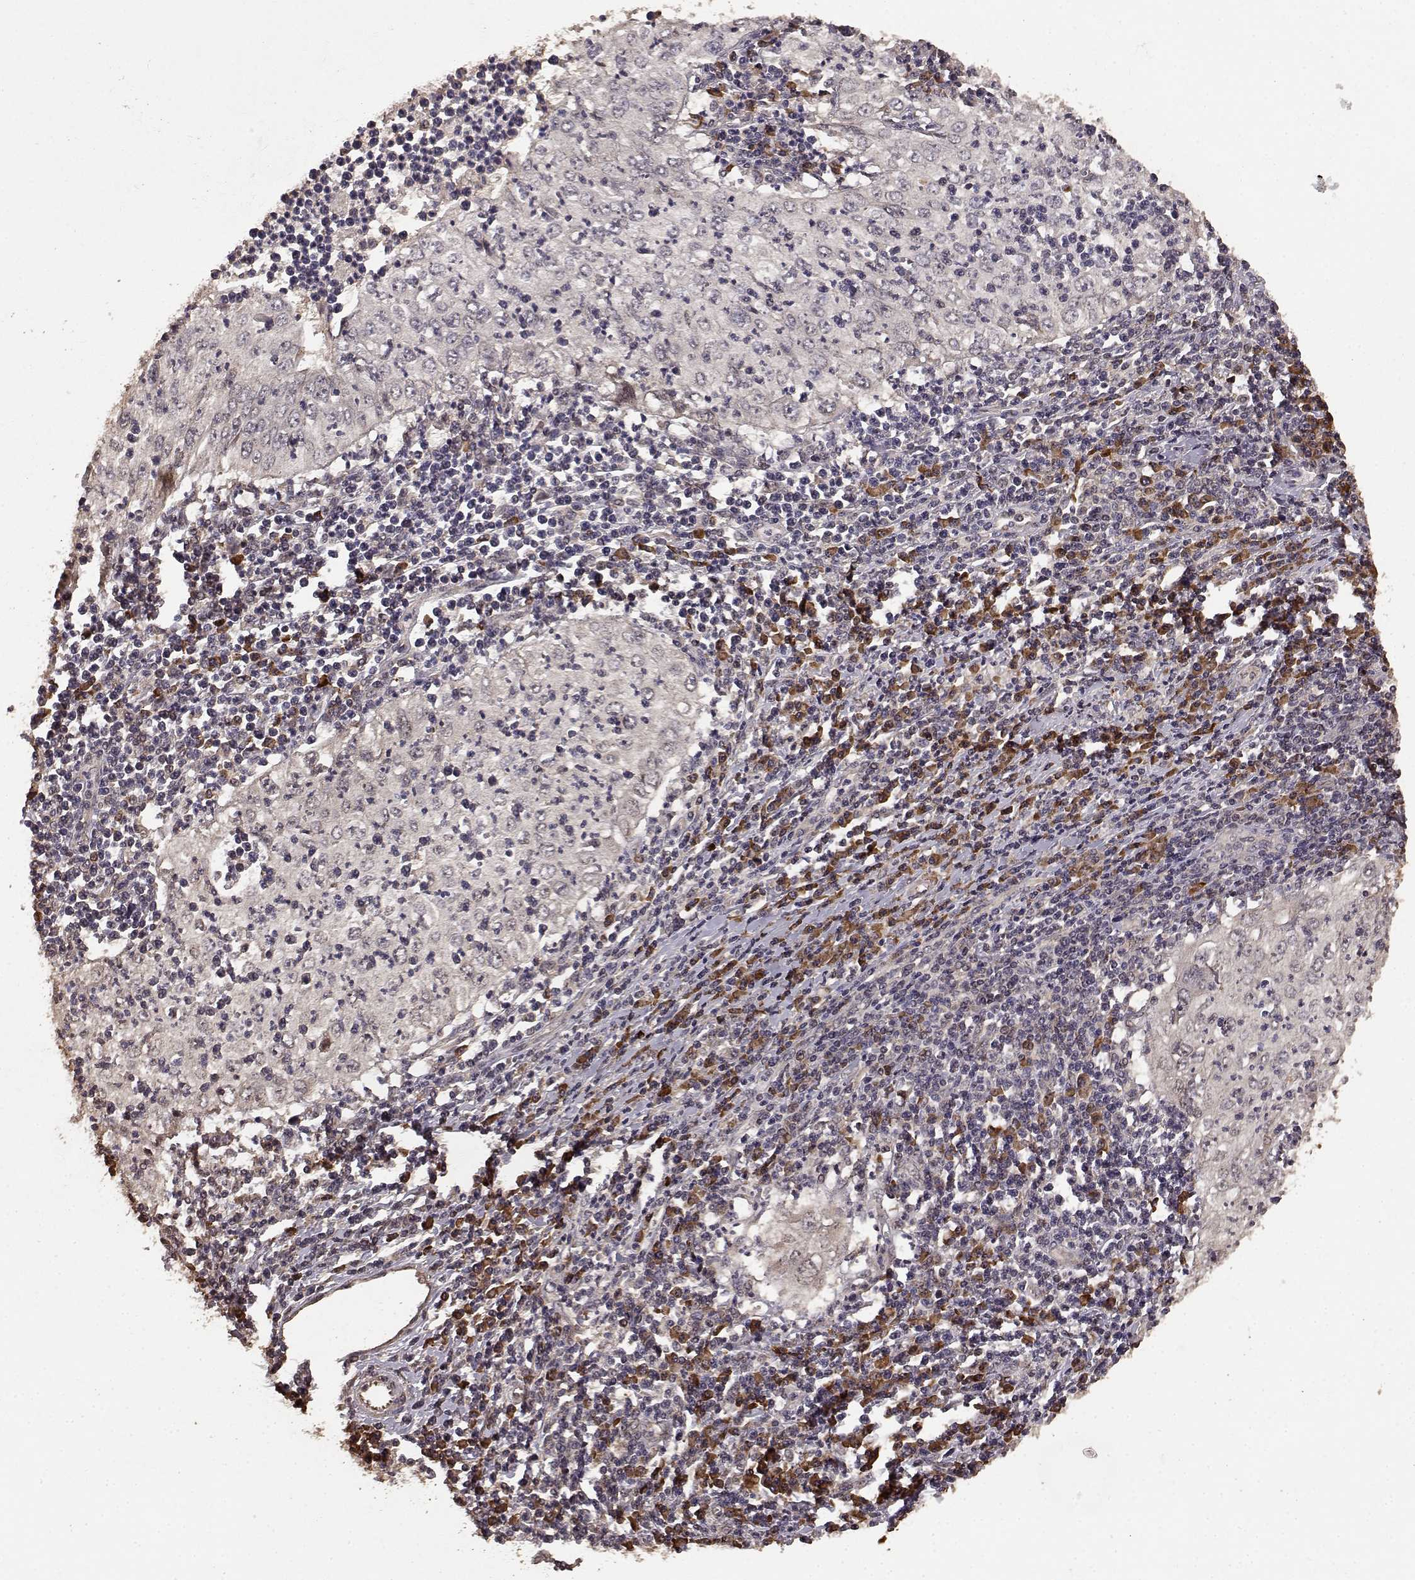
{"staining": {"intensity": "weak", "quantity": "25%-75%", "location": "cytoplasmic/membranous"}, "tissue": "cervical cancer", "cell_type": "Tumor cells", "image_type": "cancer", "snomed": [{"axis": "morphology", "description": "Squamous cell carcinoma, NOS"}, {"axis": "topography", "description": "Cervix"}], "caption": "Immunohistochemistry (IHC) (DAB (3,3'-diaminobenzidine)) staining of human cervical cancer (squamous cell carcinoma) displays weak cytoplasmic/membranous protein expression in about 25%-75% of tumor cells. The staining was performed using DAB (3,3'-diaminobenzidine) to visualize the protein expression in brown, while the nuclei were stained in blue with hematoxylin (Magnification: 20x).", "gene": "USP15", "patient": {"sex": "female", "age": 24}}